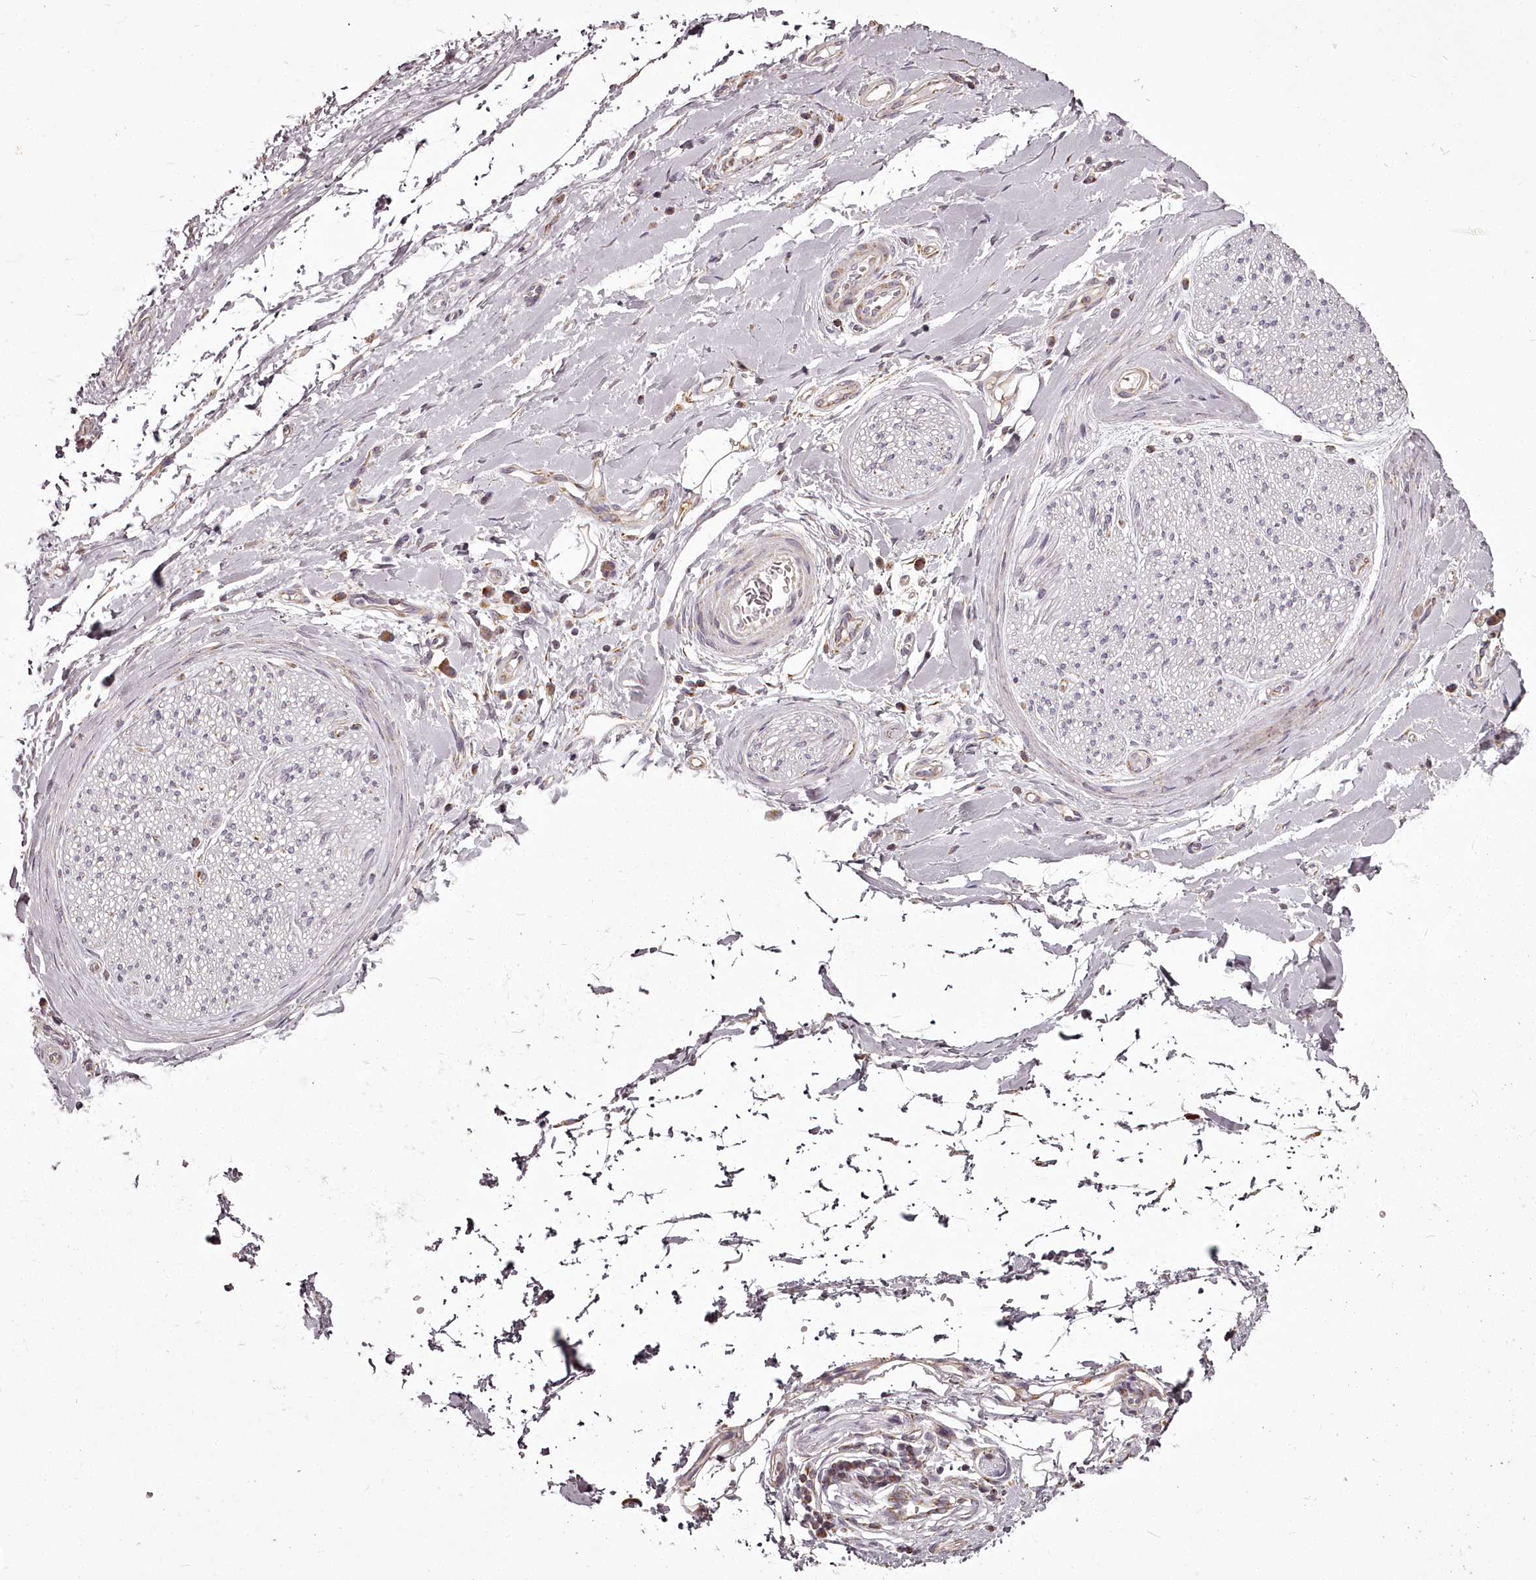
{"staining": {"intensity": "moderate", "quantity": "25%-75%", "location": "cytoplasmic/membranous"}, "tissue": "soft tissue", "cell_type": "Chondrocytes", "image_type": "normal", "snomed": [{"axis": "morphology", "description": "Normal tissue, NOS"}, {"axis": "morphology", "description": "Adenocarcinoma, NOS"}, {"axis": "topography", "description": "Stomach, upper"}, {"axis": "topography", "description": "Peripheral nerve tissue"}], "caption": "Moderate cytoplasmic/membranous positivity is present in approximately 25%-75% of chondrocytes in normal soft tissue.", "gene": "CHCHD2", "patient": {"sex": "male", "age": 62}}